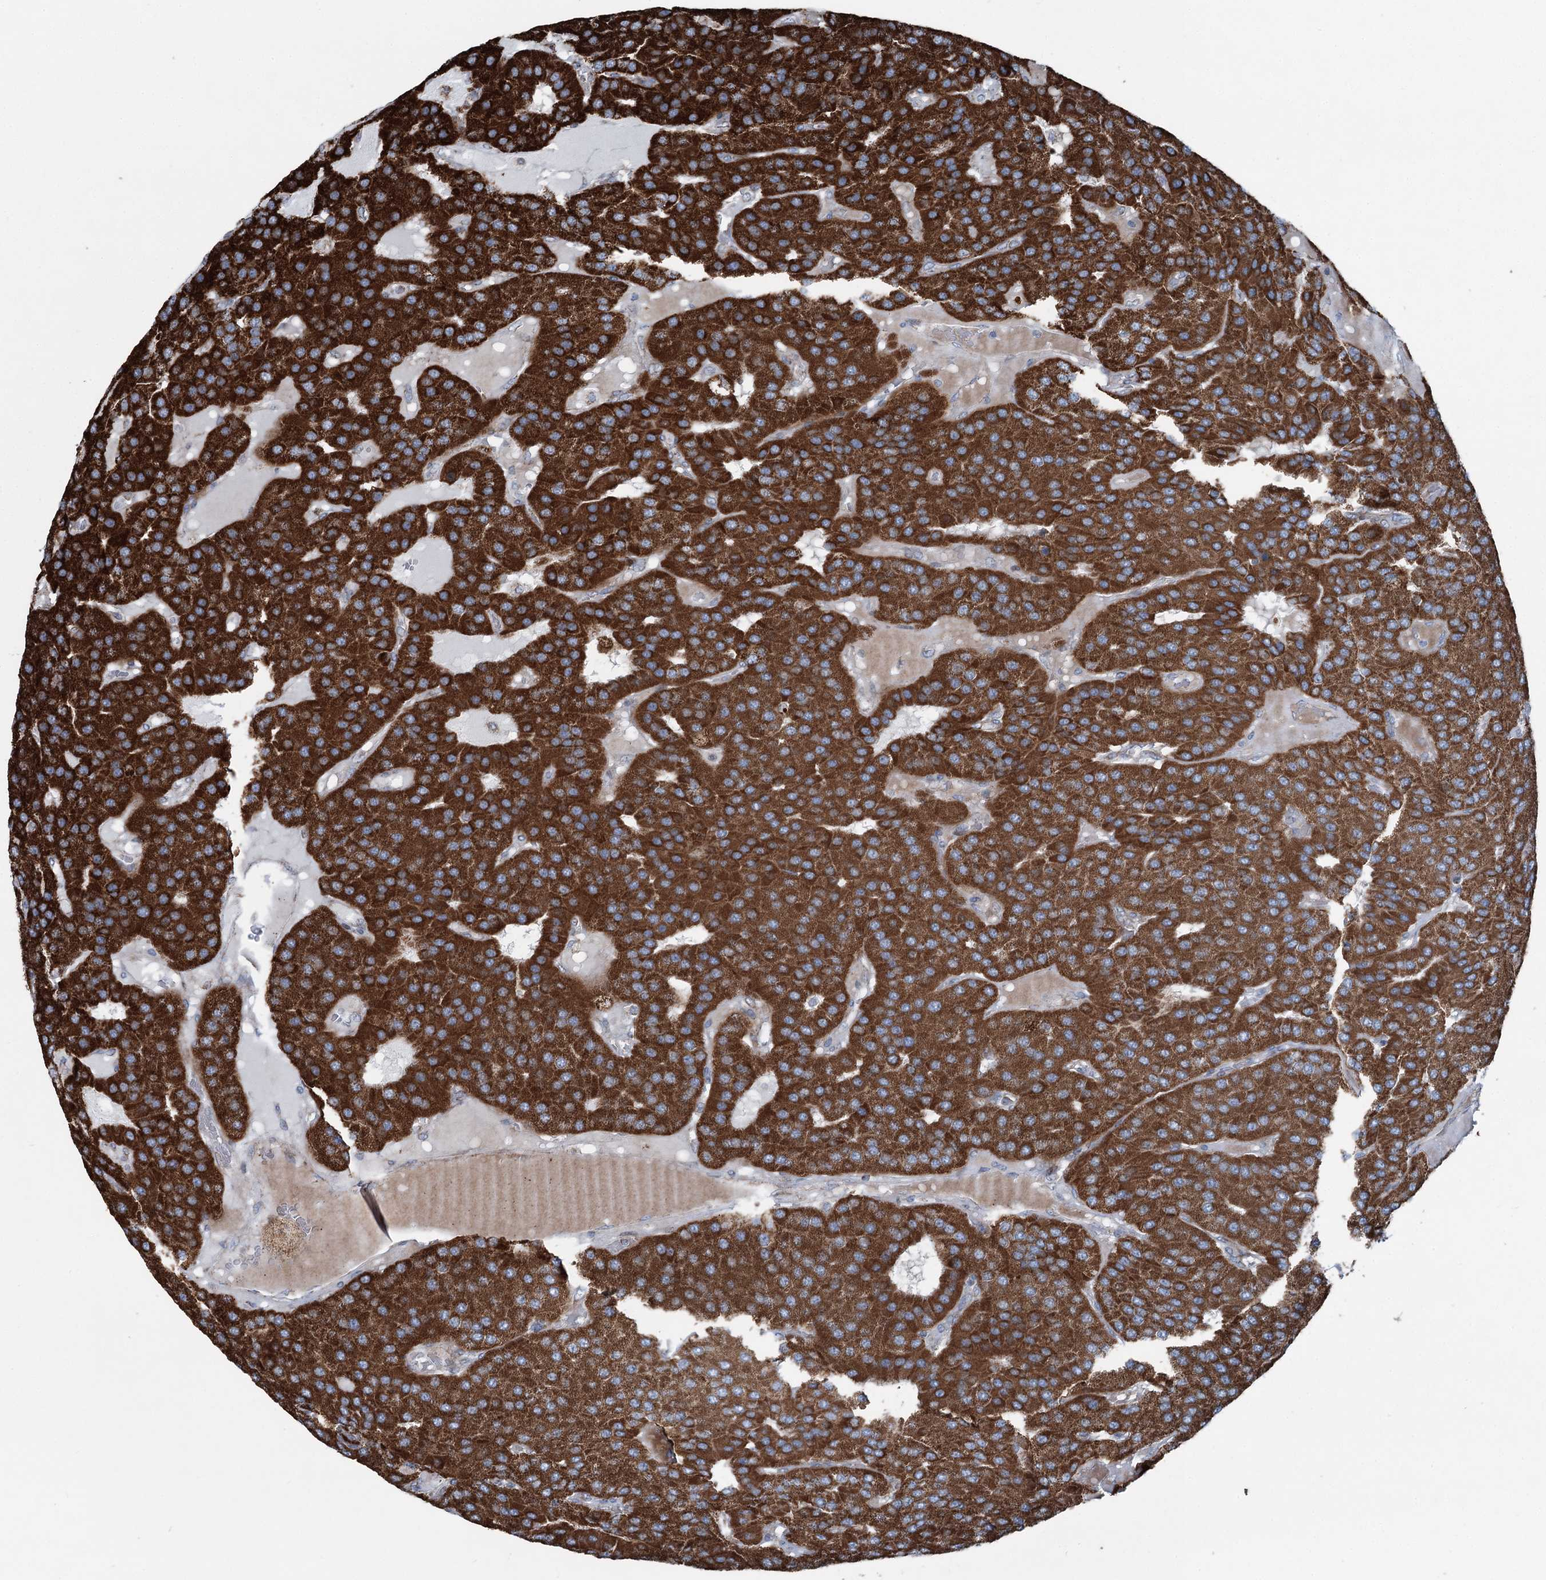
{"staining": {"intensity": "strong", "quantity": ">75%", "location": "cytoplasmic/membranous"}, "tissue": "parathyroid gland", "cell_type": "Glandular cells", "image_type": "normal", "snomed": [{"axis": "morphology", "description": "Normal tissue, NOS"}, {"axis": "morphology", "description": "Adenoma, NOS"}, {"axis": "topography", "description": "Parathyroid gland"}], "caption": "Immunohistochemistry of unremarkable human parathyroid gland exhibits high levels of strong cytoplasmic/membranous expression in about >75% of glandular cells.", "gene": "UCN3", "patient": {"sex": "female", "age": 86}}